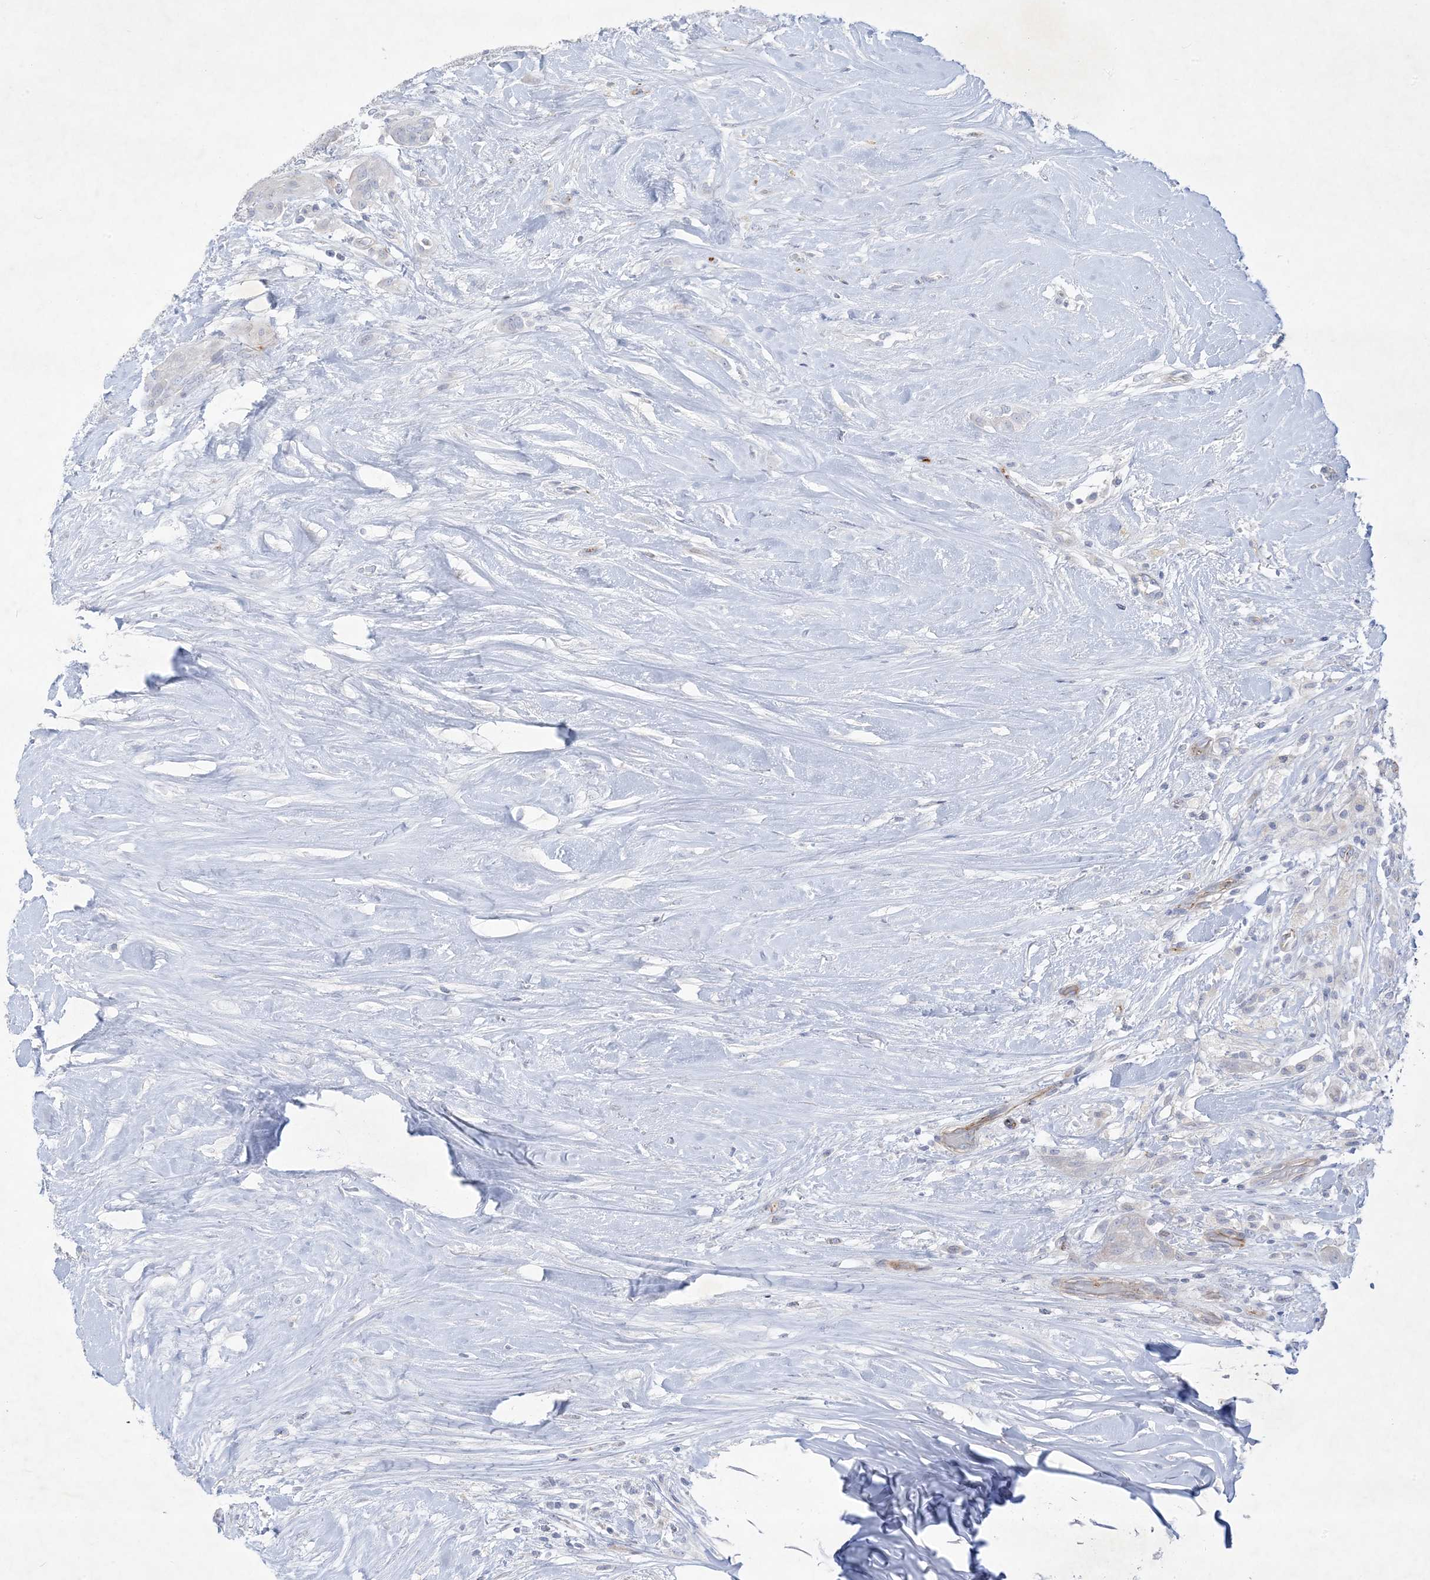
{"staining": {"intensity": "negative", "quantity": "none", "location": "none"}, "tissue": "thyroid cancer", "cell_type": "Tumor cells", "image_type": "cancer", "snomed": [{"axis": "morphology", "description": "Papillary adenocarcinoma, NOS"}, {"axis": "topography", "description": "Thyroid gland"}], "caption": "Immunohistochemistry histopathology image of human papillary adenocarcinoma (thyroid) stained for a protein (brown), which exhibits no expression in tumor cells. (Brightfield microscopy of DAB (3,3'-diaminobenzidine) IHC at high magnification).", "gene": "B3GNT7", "patient": {"sex": "female", "age": 59}}